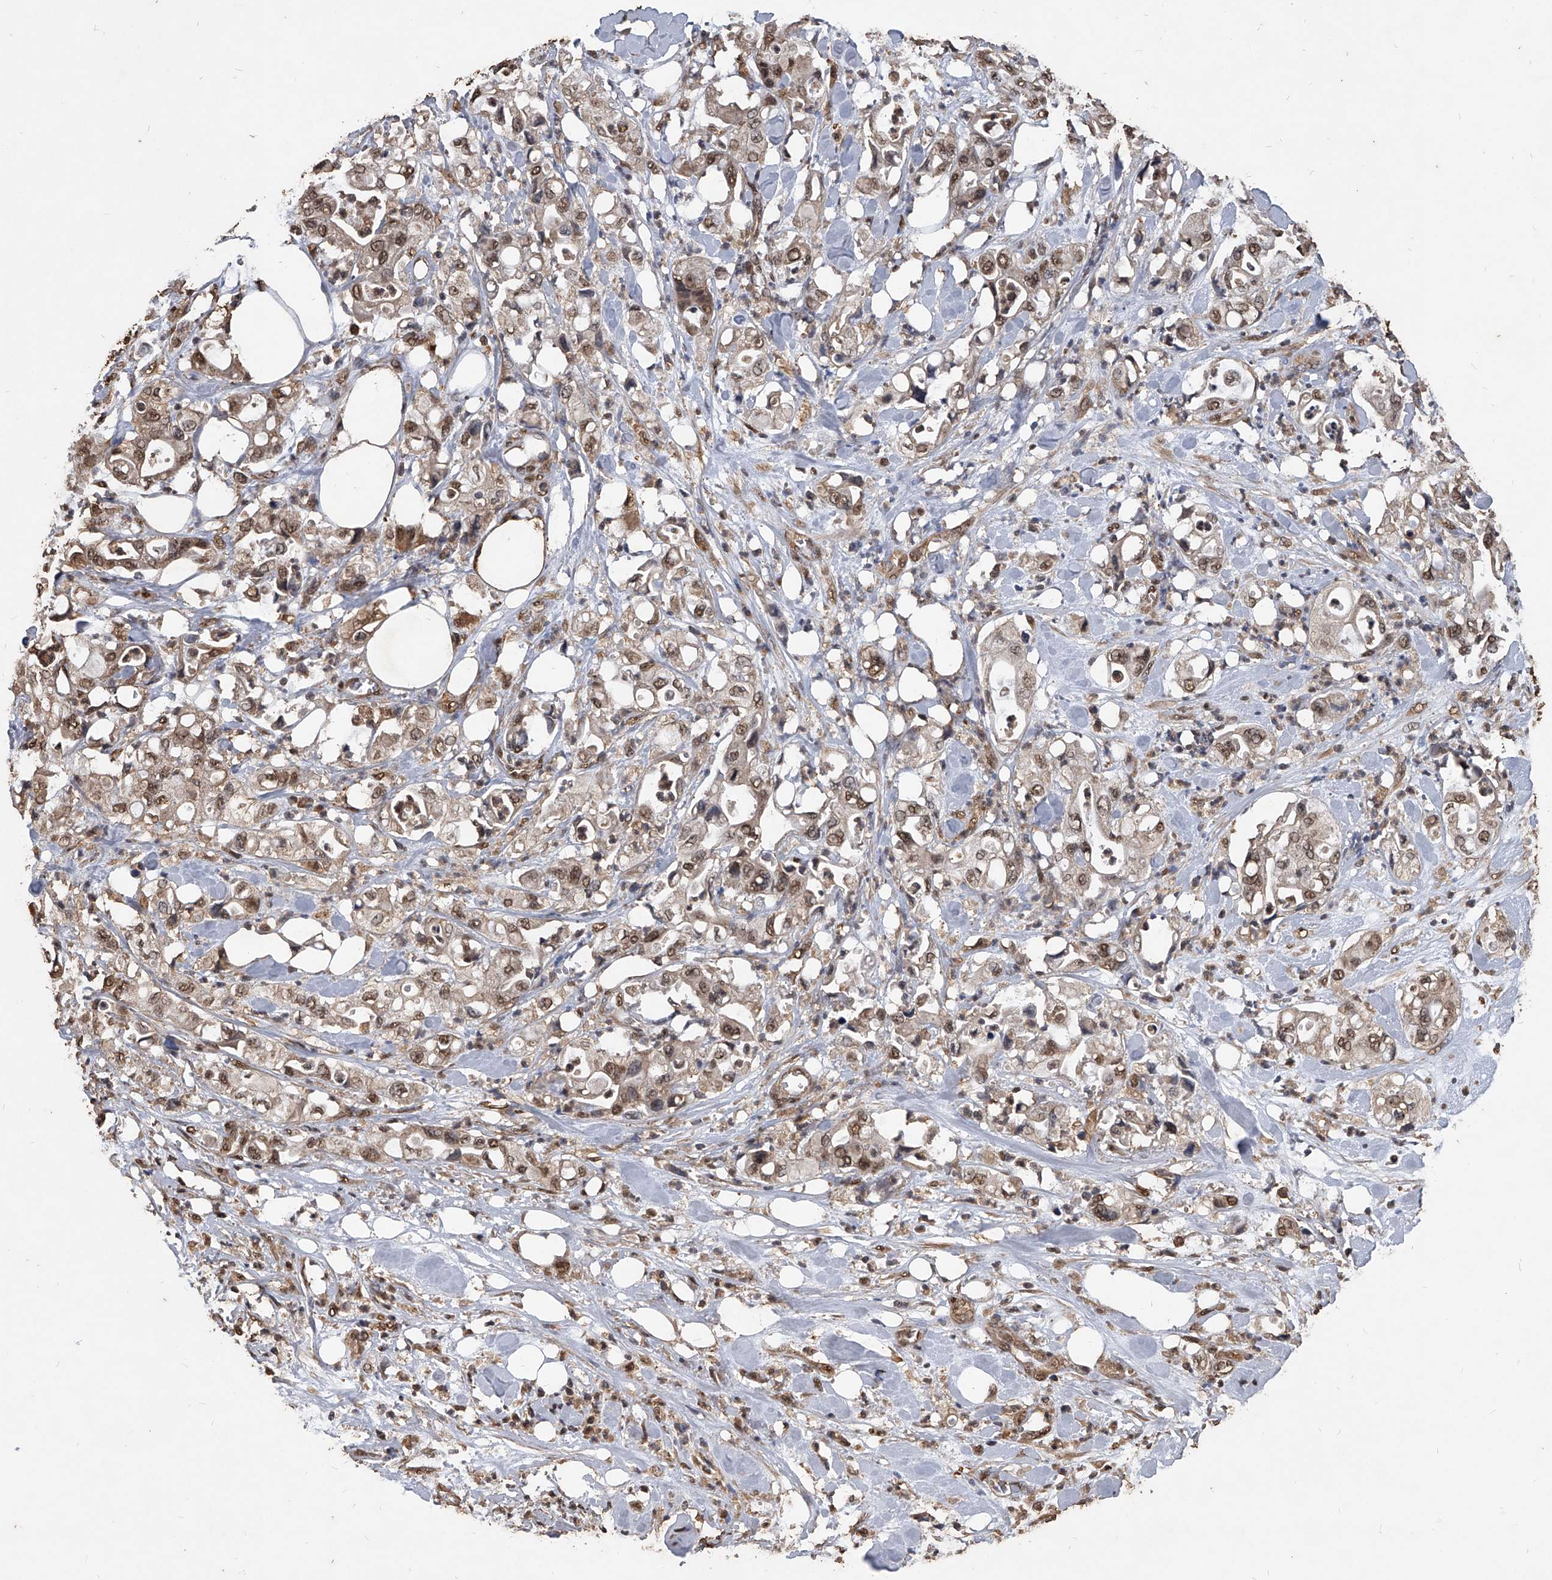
{"staining": {"intensity": "moderate", "quantity": ">75%", "location": "cytoplasmic/membranous,nuclear"}, "tissue": "pancreatic cancer", "cell_type": "Tumor cells", "image_type": "cancer", "snomed": [{"axis": "morphology", "description": "Adenocarcinoma, NOS"}, {"axis": "topography", "description": "Pancreas"}], "caption": "Pancreatic cancer stained for a protein shows moderate cytoplasmic/membranous and nuclear positivity in tumor cells.", "gene": "FBXL4", "patient": {"sex": "male", "age": 70}}